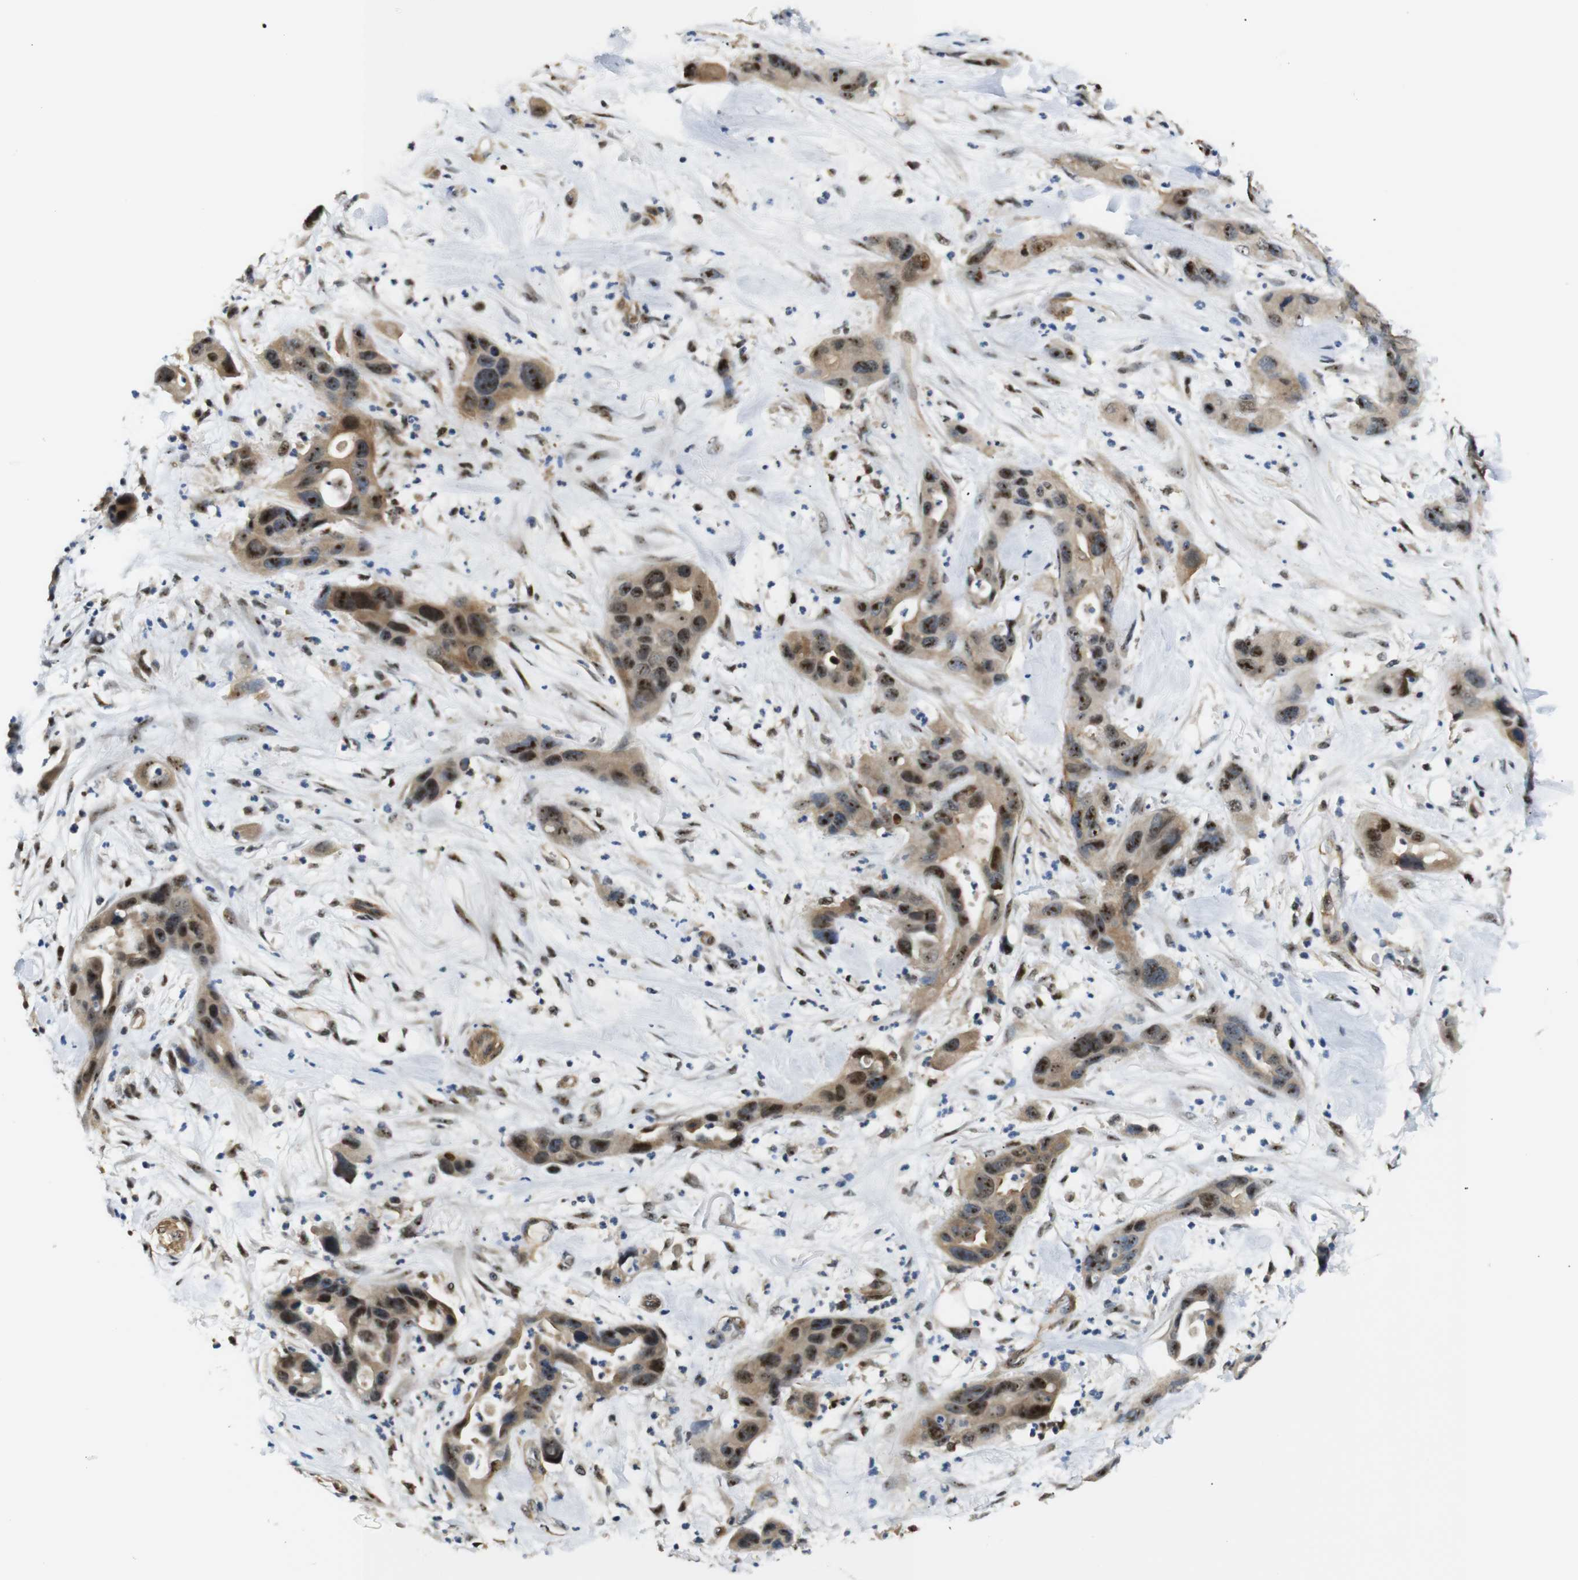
{"staining": {"intensity": "strong", "quantity": ">75%", "location": "cytoplasmic/membranous,nuclear"}, "tissue": "pancreatic cancer", "cell_type": "Tumor cells", "image_type": "cancer", "snomed": [{"axis": "morphology", "description": "Adenocarcinoma, NOS"}, {"axis": "topography", "description": "Pancreas"}], "caption": "Adenocarcinoma (pancreatic) stained with DAB (3,3'-diaminobenzidine) IHC shows high levels of strong cytoplasmic/membranous and nuclear positivity in about >75% of tumor cells.", "gene": "PARN", "patient": {"sex": "female", "age": 71}}